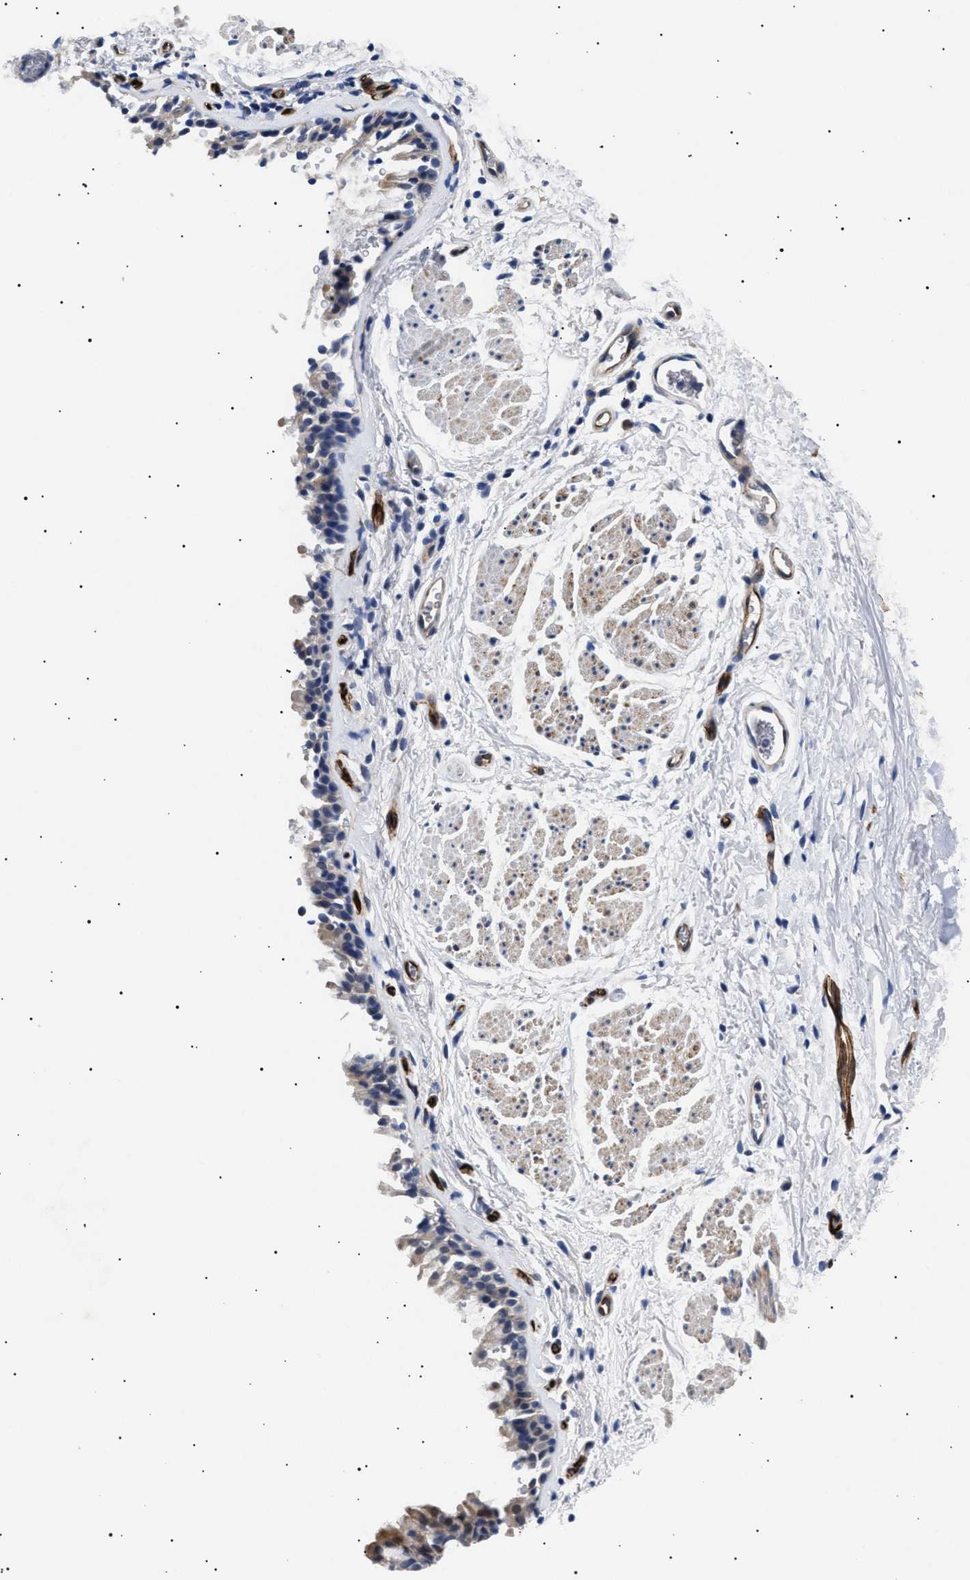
{"staining": {"intensity": "moderate", "quantity": ">75%", "location": "cytoplasmic/membranous"}, "tissue": "bronchus", "cell_type": "Respiratory epithelial cells", "image_type": "normal", "snomed": [{"axis": "morphology", "description": "Normal tissue, NOS"}, {"axis": "topography", "description": "Cartilage tissue"}, {"axis": "topography", "description": "Bronchus"}], "caption": "Protein staining of normal bronchus reveals moderate cytoplasmic/membranous expression in about >75% of respiratory epithelial cells. The staining was performed using DAB (3,3'-diaminobenzidine) to visualize the protein expression in brown, while the nuclei were stained in blue with hematoxylin (Magnification: 20x).", "gene": "OLFML2A", "patient": {"sex": "female", "age": 53}}